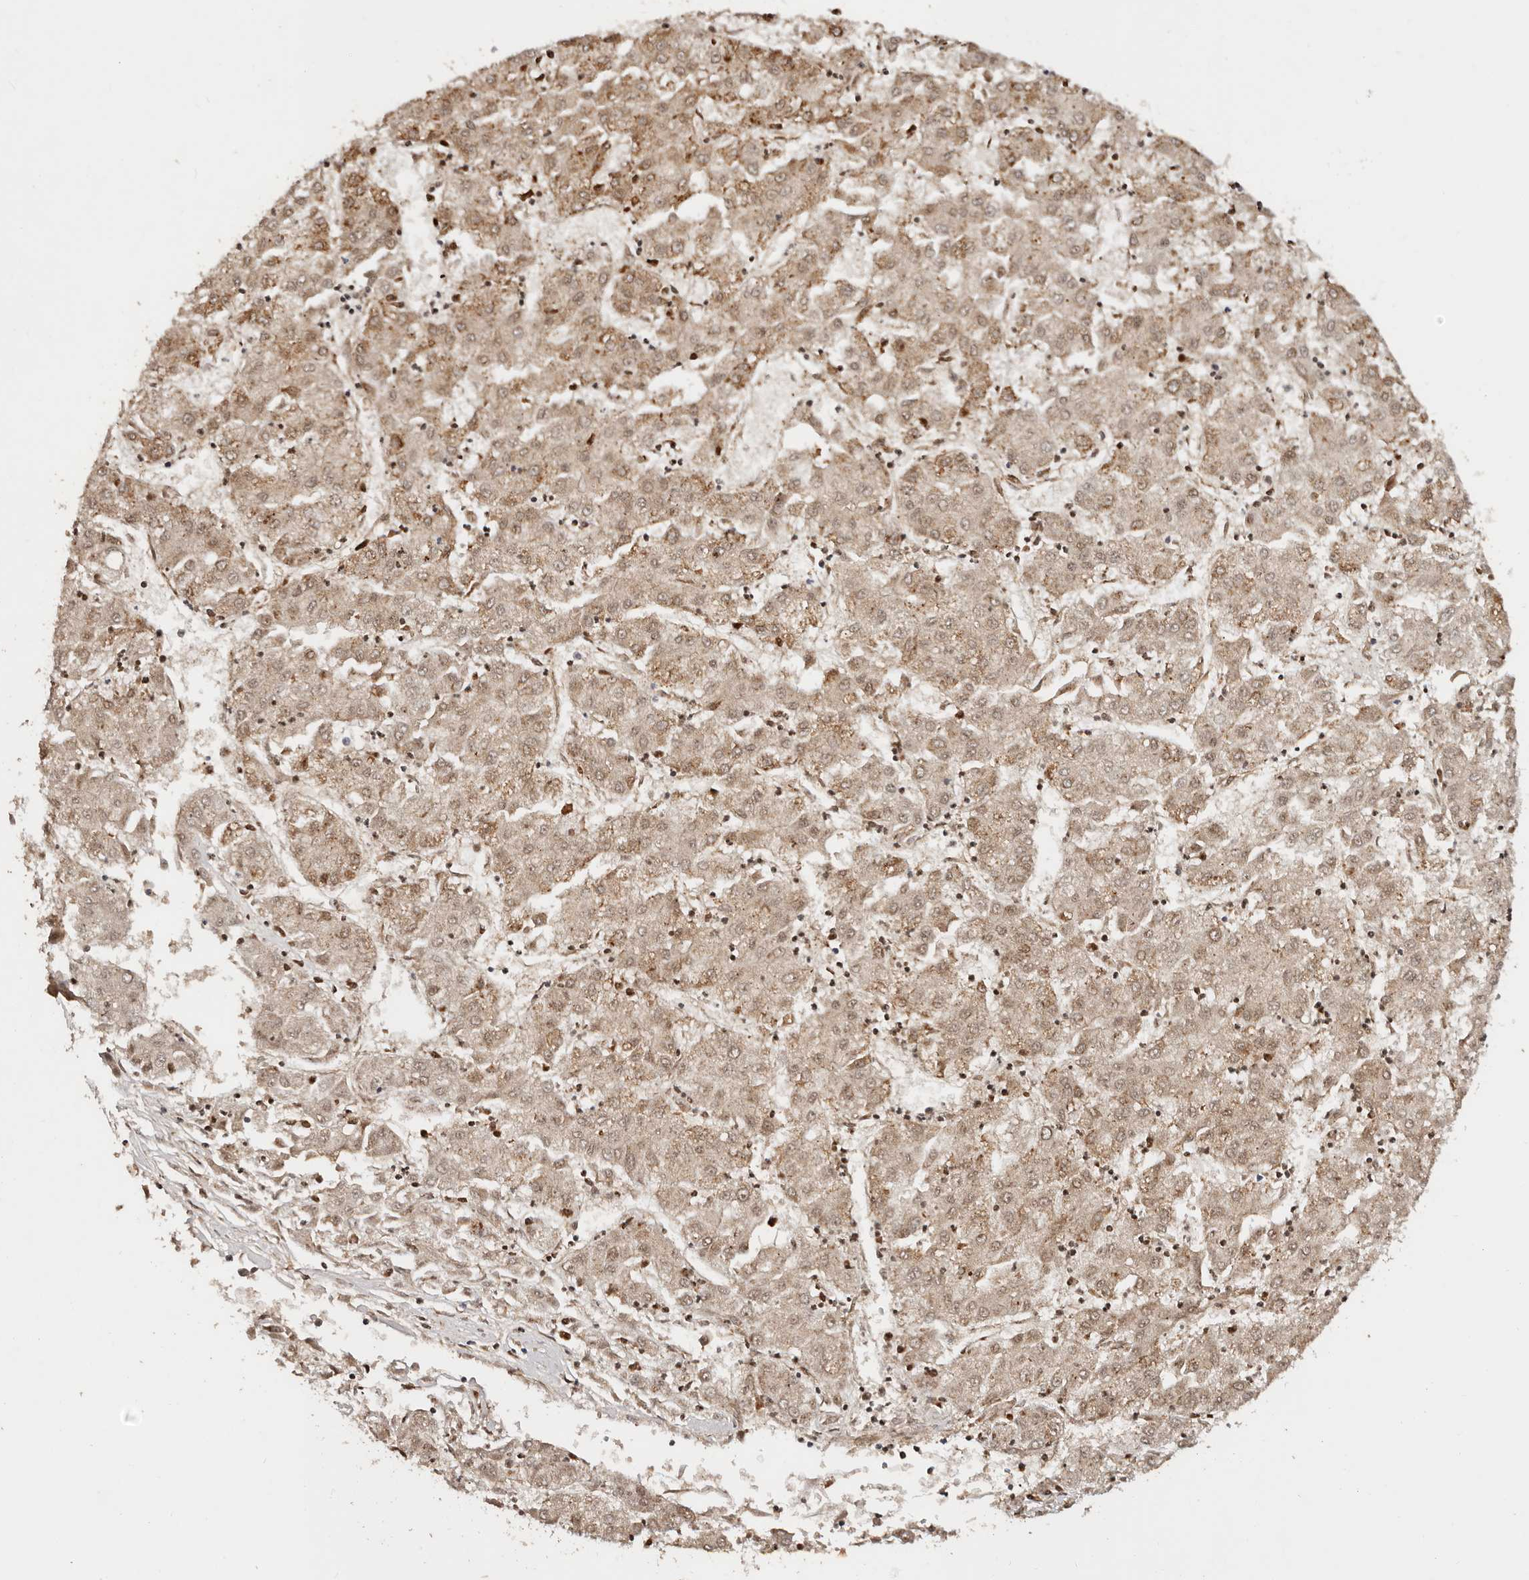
{"staining": {"intensity": "moderate", "quantity": ">75%", "location": "cytoplasmic/membranous"}, "tissue": "liver cancer", "cell_type": "Tumor cells", "image_type": "cancer", "snomed": [{"axis": "morphology", "description": "Carcinoma, Hepatocellular, NOS"}, {"axis": "topography", "description": "Liver"}], "caption": "IHC micrograph of liver hepatocellular carcinoma stained for a protein (brown), which displays medium levels of moderate cytoplasmic/membranous positivity in approximately >75% of tumor cells.", "gene": "SERPINH1", "patient": {"sex": "male", "age": 72}}